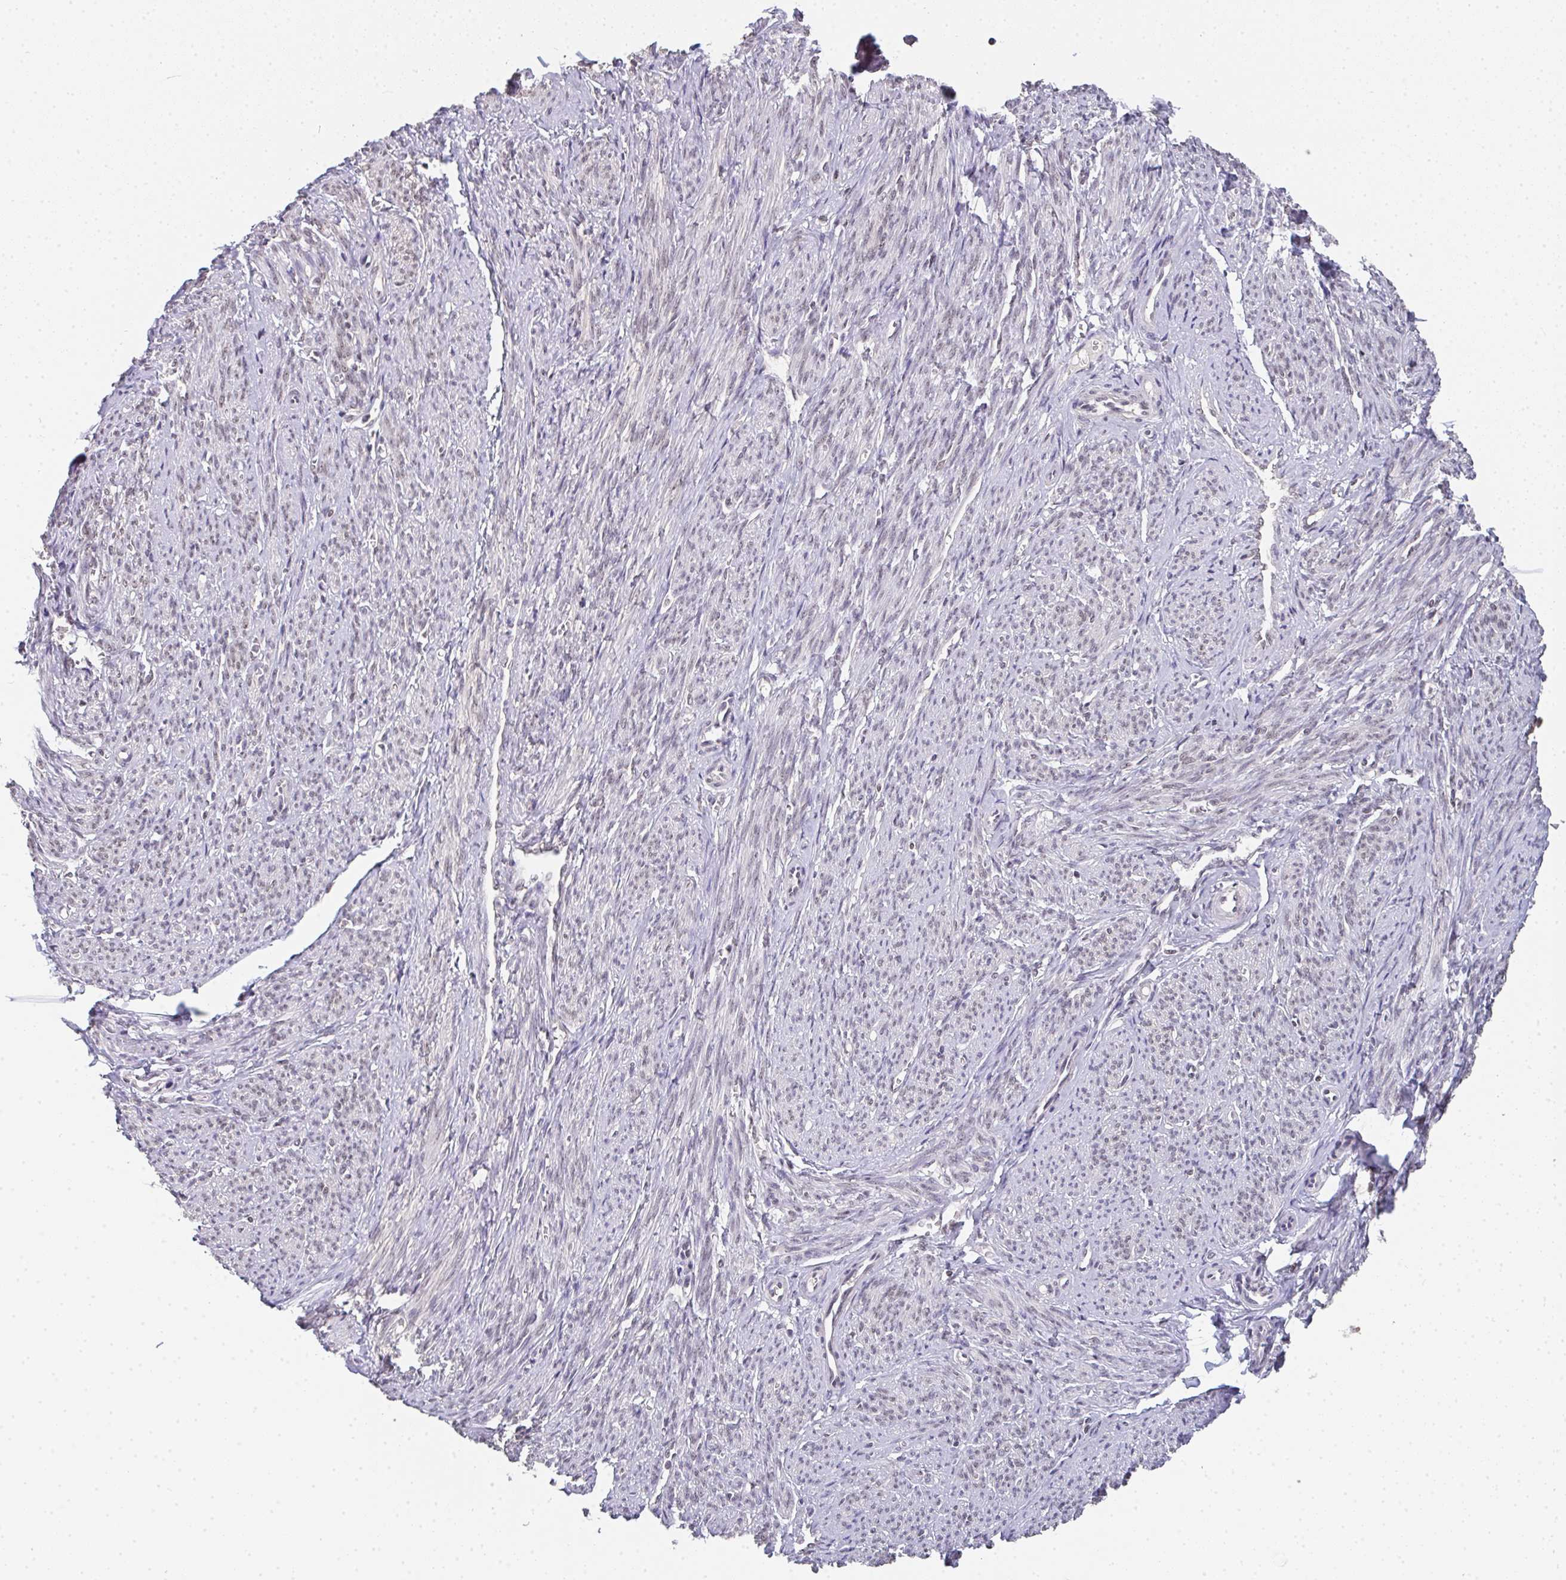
{"staining": {"intensity": "weak", "quantity": "25%-75%", "location": "nuclear"}, "tissue": "smooth muscle", "cell_type": "Smooth muscle cells", "image_type": "normal", "snomed": [{"axis": "morphology", "description": "Normal tissue, NOS"}, {"axis": "topography", "description": "Smooth muscle"}], "caption": "High-power microscopy captured an immunohistochemistry photomicrograph of benign smooth muscle, revealing weak nuclear staining in about 25%-75% of smooth muscle cells.", "gene": "DKC1", "patient": {"sex": "female", "age": 65}}